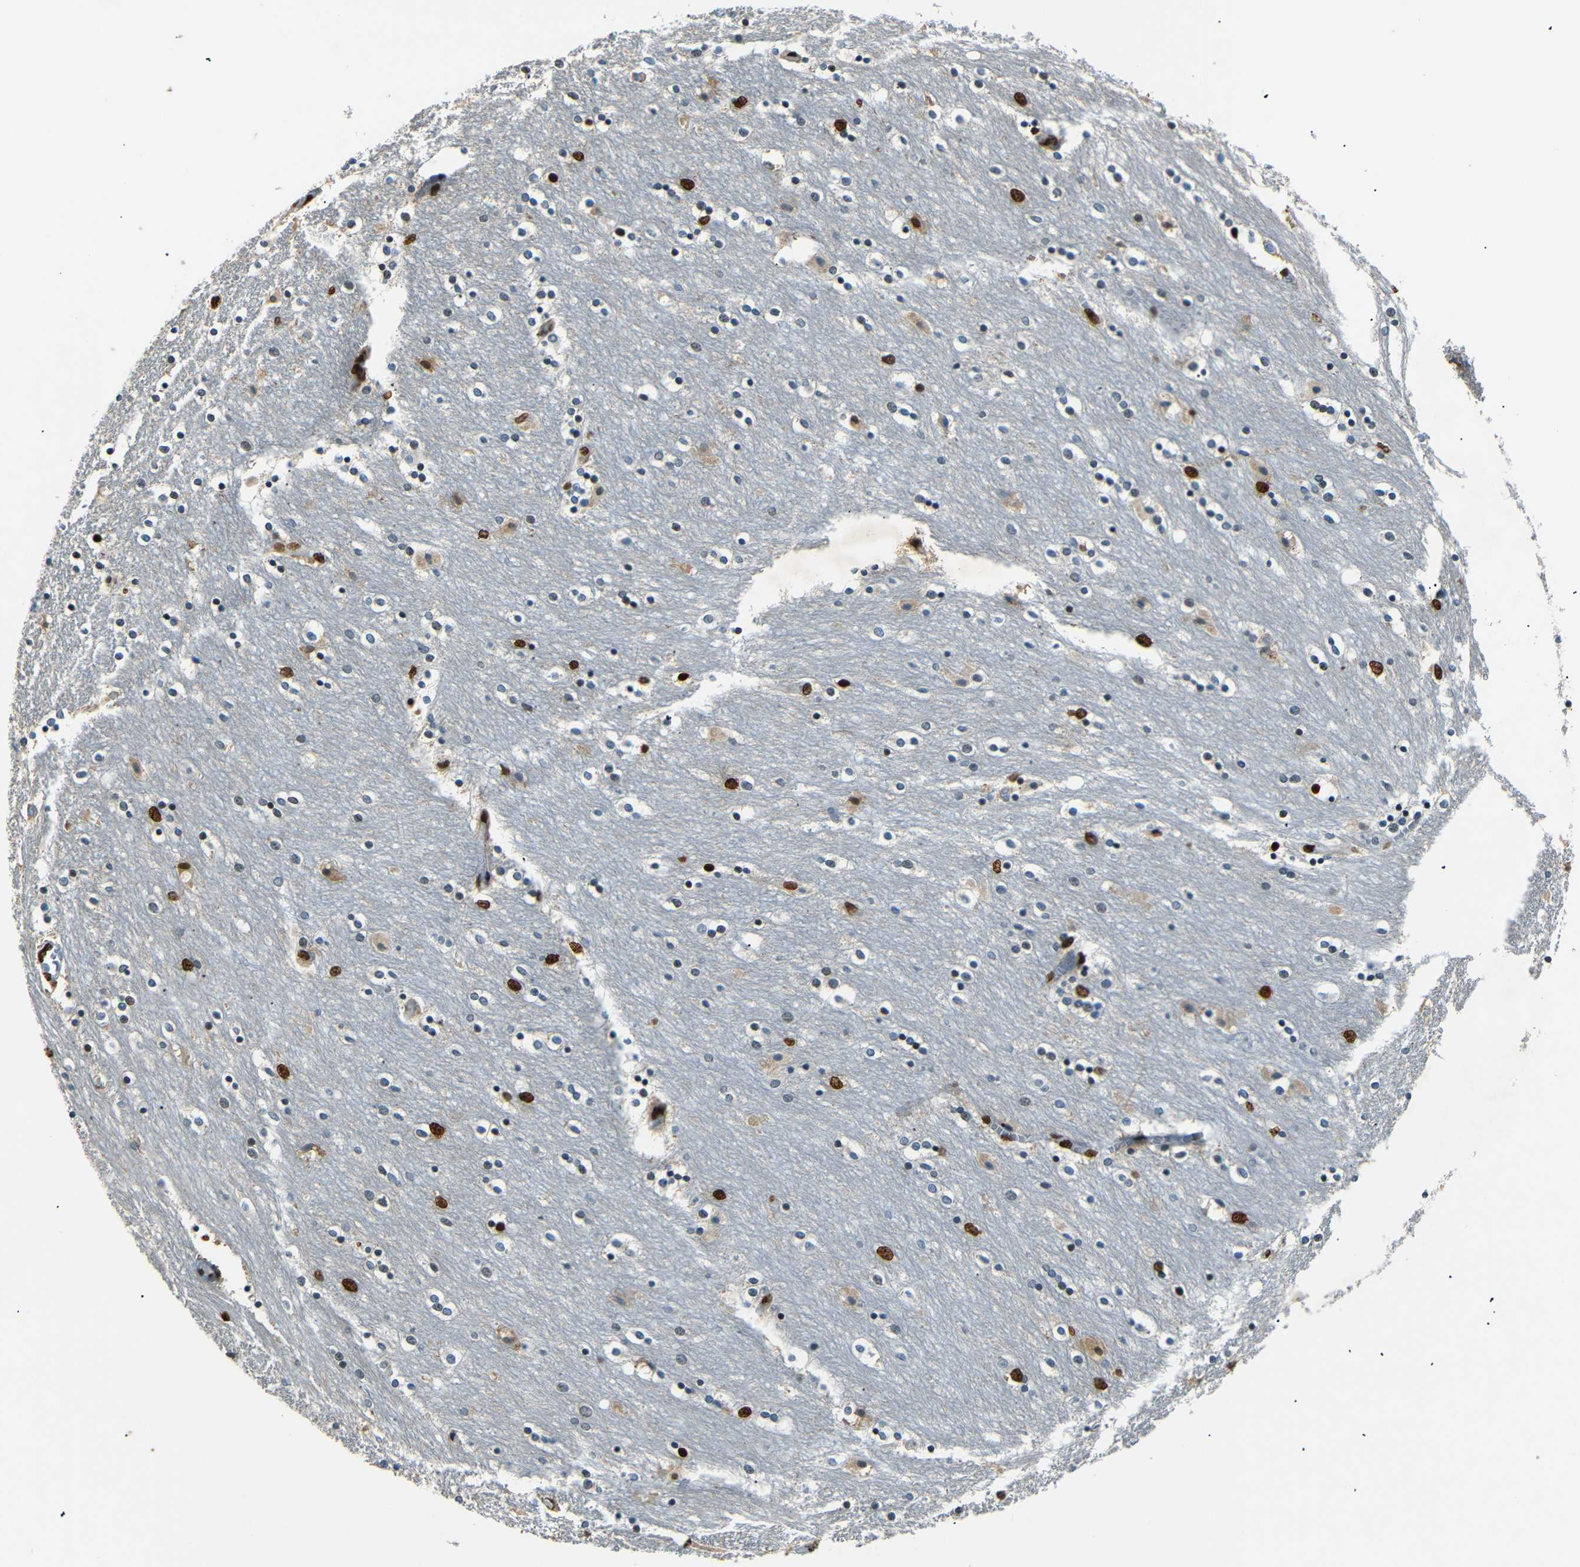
{"staining": {"intensity": "strong", "quantity": "25%-75%", "location": "nuclear"}, "tissue": "caudate", "cell_type": "Glial cells", "image_type": "normal", "snomed": [{"axis": "morphology", "description": "Normal tissue, NOS"}, {"axis": "topography", "description": "Lateral ventricle wall"}], "caption": "Caudate stained with a brown dye exhibits strong nuclear positive staining in approximately 25%-75% of glial cells.", "gene": "HMGN1", "patient": {"sex": "female", "age": 54}}